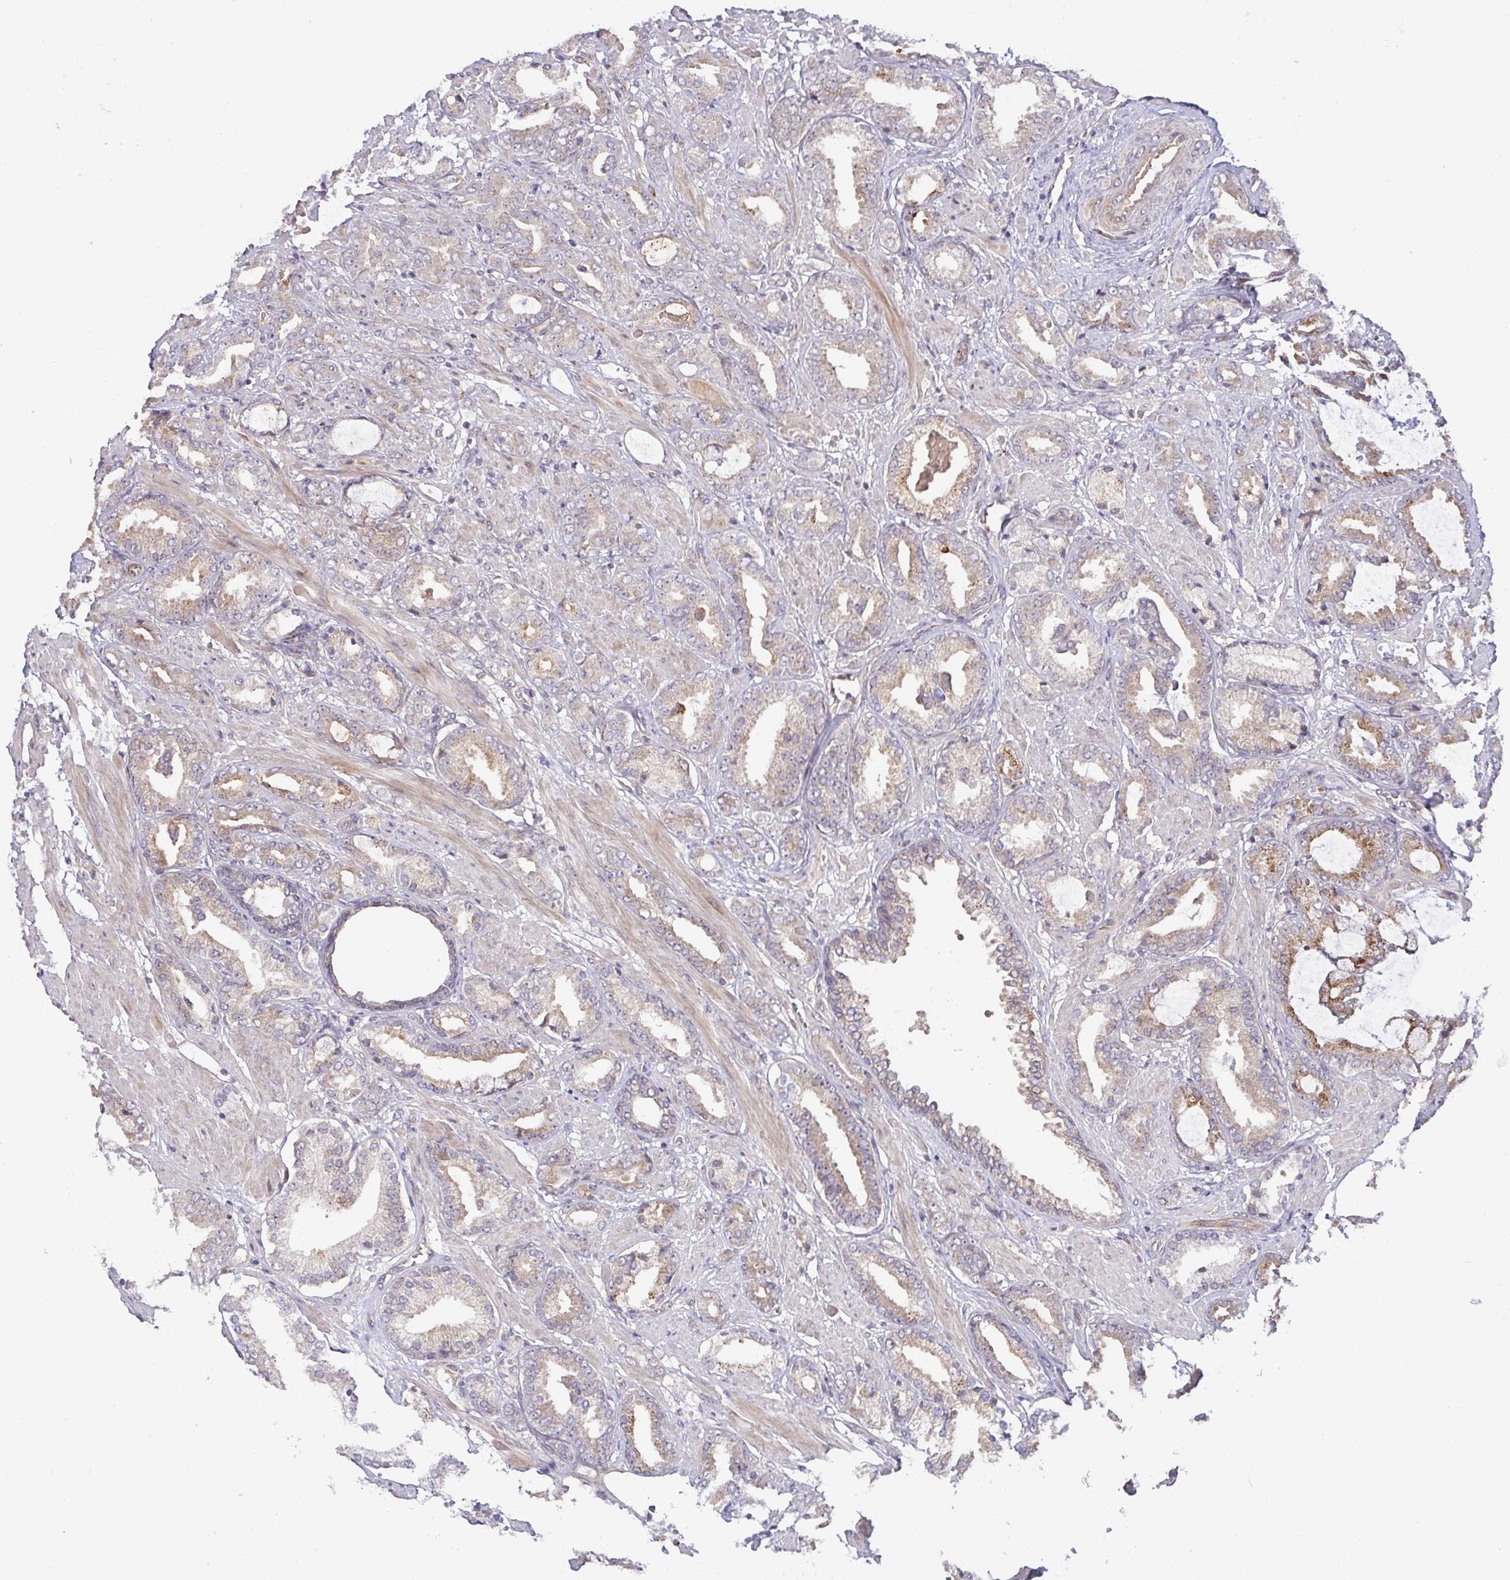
{"staining": {"intensity": "moderate", "quantity": "<25%", "location": "cytoplasmic/membranous"}, "tissue": "prostate cancer", "cell_type": "Tumor cells", "image_type": "cancer", "snomed": [{"axis": "morphology", "description": "Adenocarcinoma, High grade"}, {"axis": "topography", "description": "Prostate"}], "caption": "Tumor cells demonstrate low levels of moderate cytoplasmic/membranous staining in about <25% of cells in prostate adenocarcinoma (high-grade). (IHC, brightfield microscopy, high magnification).", "gene": "OSBPL7", "patient": {"sex": "male", "age": 56}}